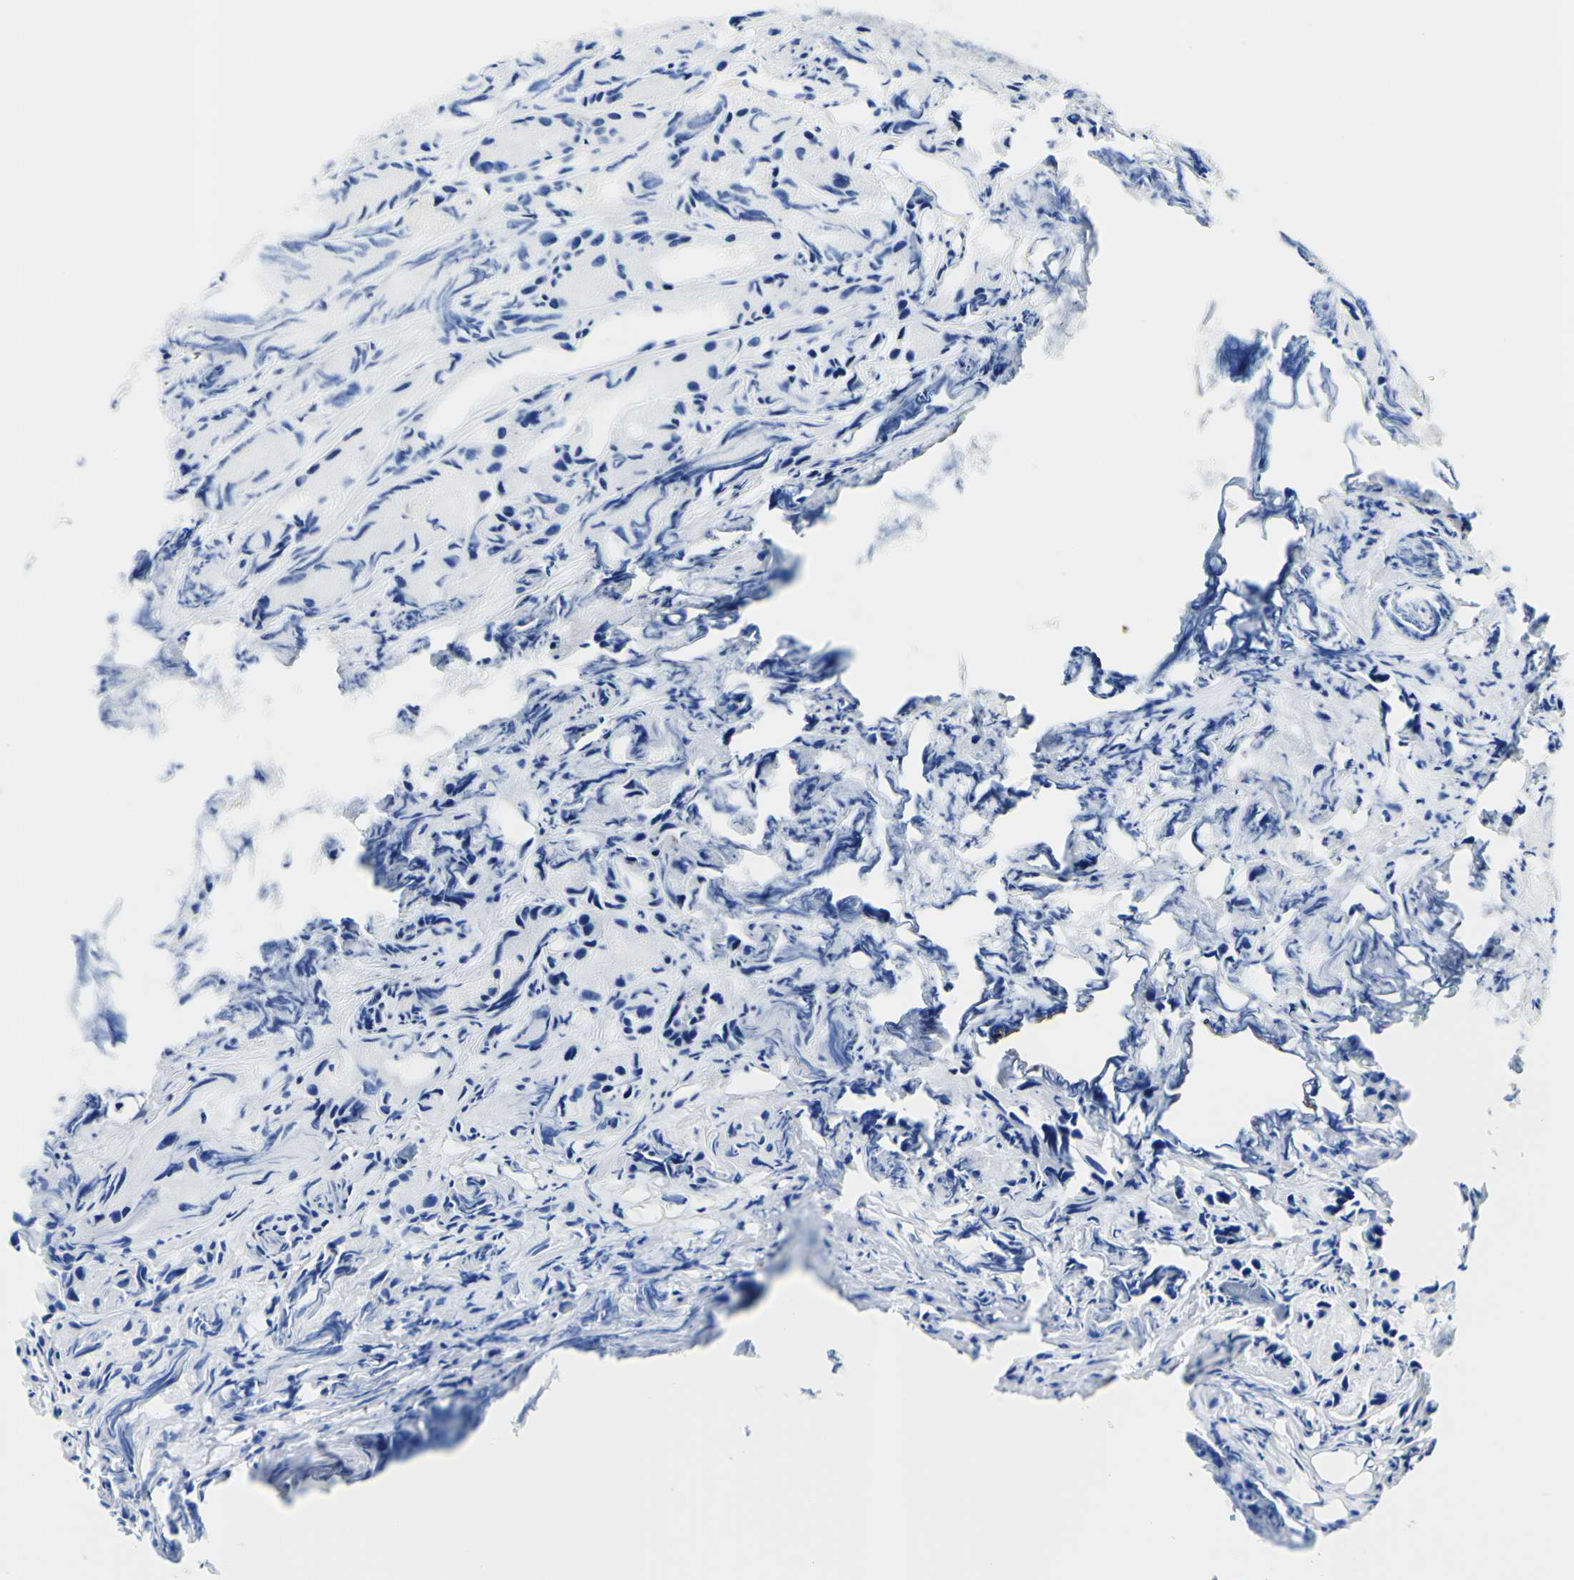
{"staining": {"intensity": "negative", "quantity": "none", "location": "none"}, "tissue": "prostate cancer", "cell_type": "Tumor cells", "image_type": "cancer", "snomed": [{"axis": "morphology", "description": "Adenocarcinoma, Low grade"}, {"axis": "topography", "description": "Prostate"}], "caption": "High magnification brightfield microscopy of prostate cancer stained with DAB (brown) and counterstained with hematoxylin (blue): tumor cells show no significant staining.", "gene": "FGF4", "patient": {"sex": "male", "age": 72}}